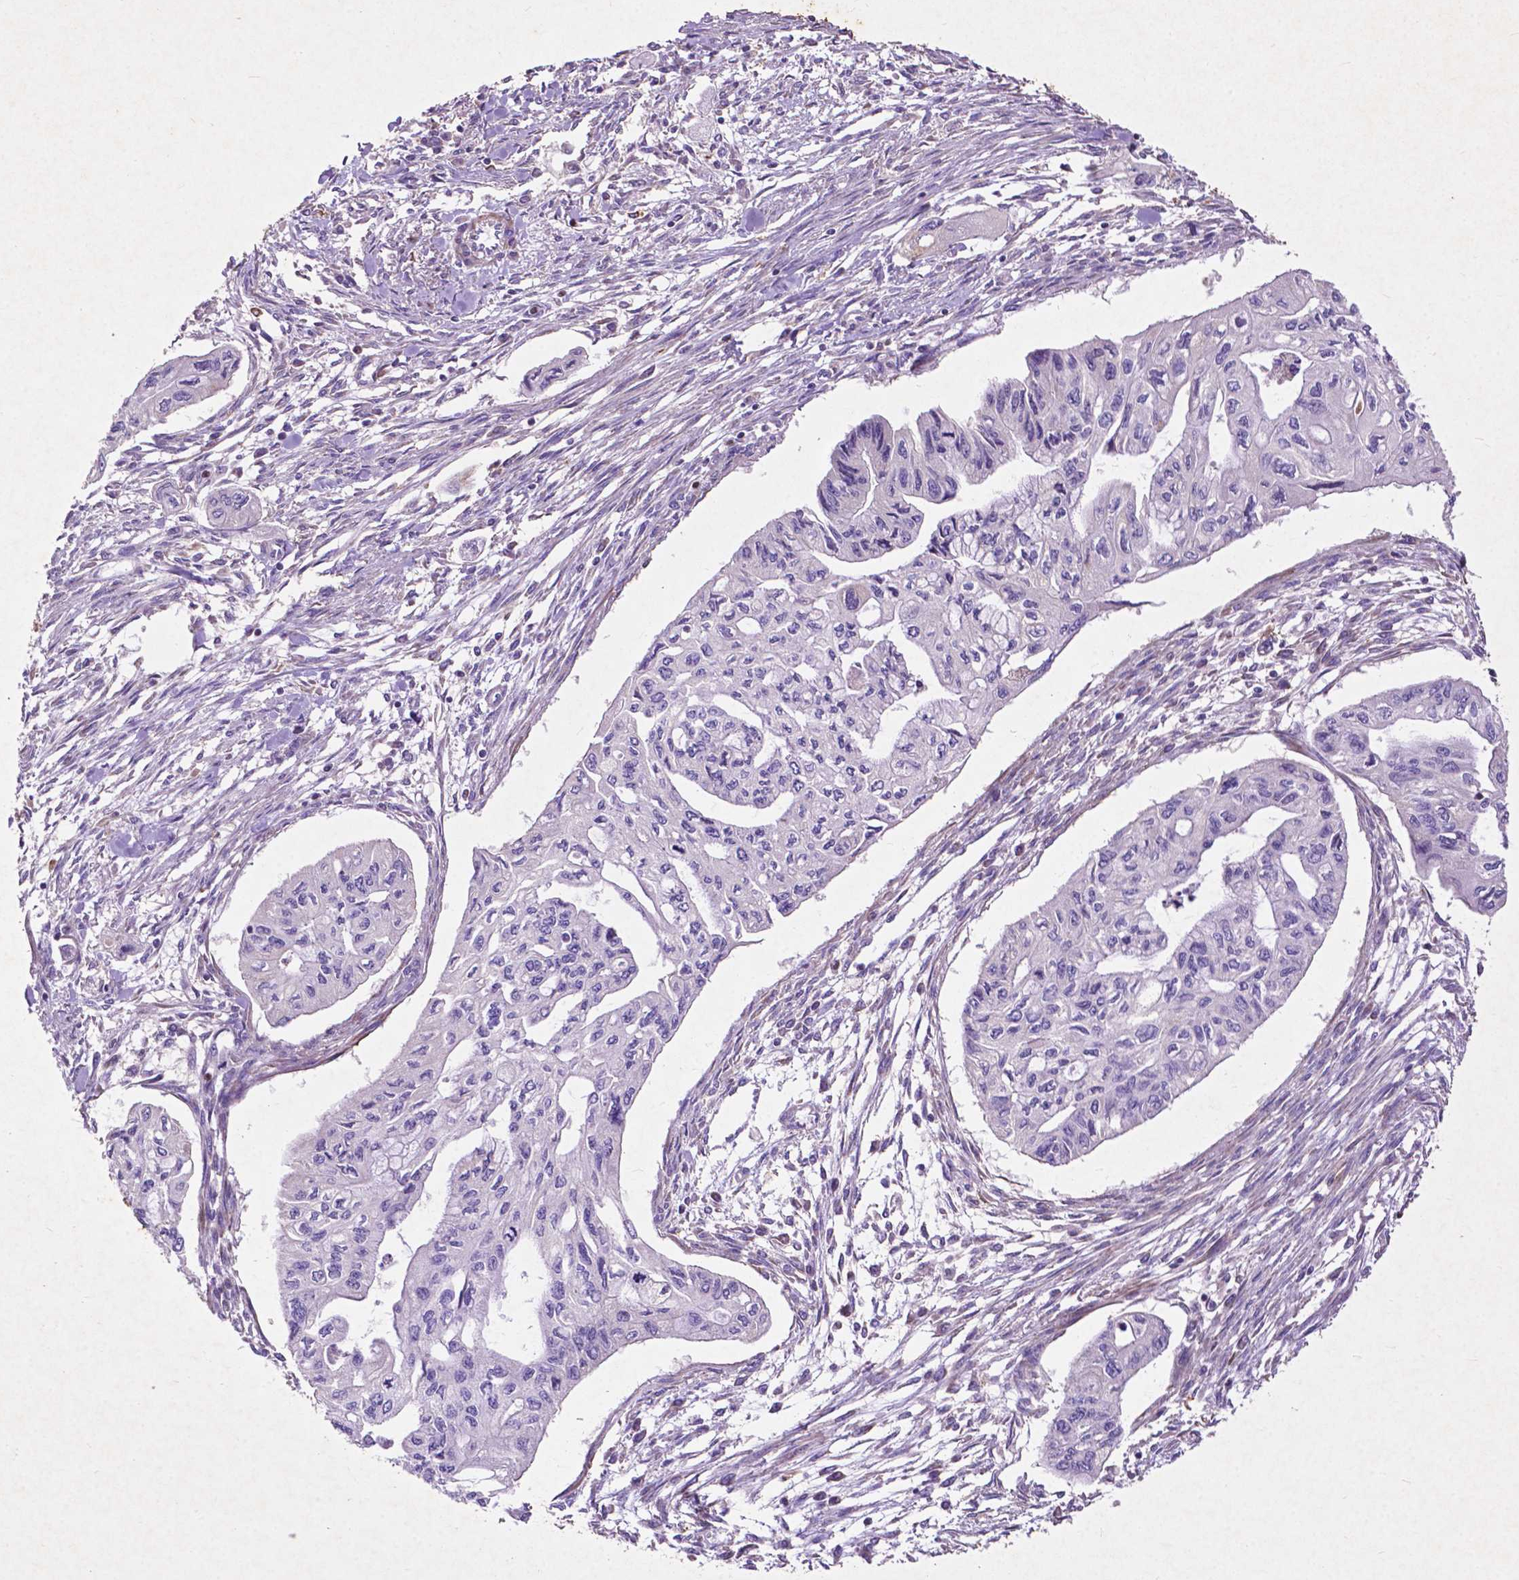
{"staining": {"intensity": "negative", "quantity": "none", "location": "none"}, "tissue": "pancreatic cancer", "cell_type": "Tumor cells", "image_type": "cancer", "snomed": [{"axis": "morphology", "description": "Adenocarcinoma, NOS"}, {"axis": "topography", "description": "Pancreas"}], "caption": "The histopathology image demonstrates no staining of tumor cells in pancreatic cancer (adenocarcinoma). (DAB IHC, high magnification).", "gene": "THEGL", "patient": {"sex": "female", "age": 76}}